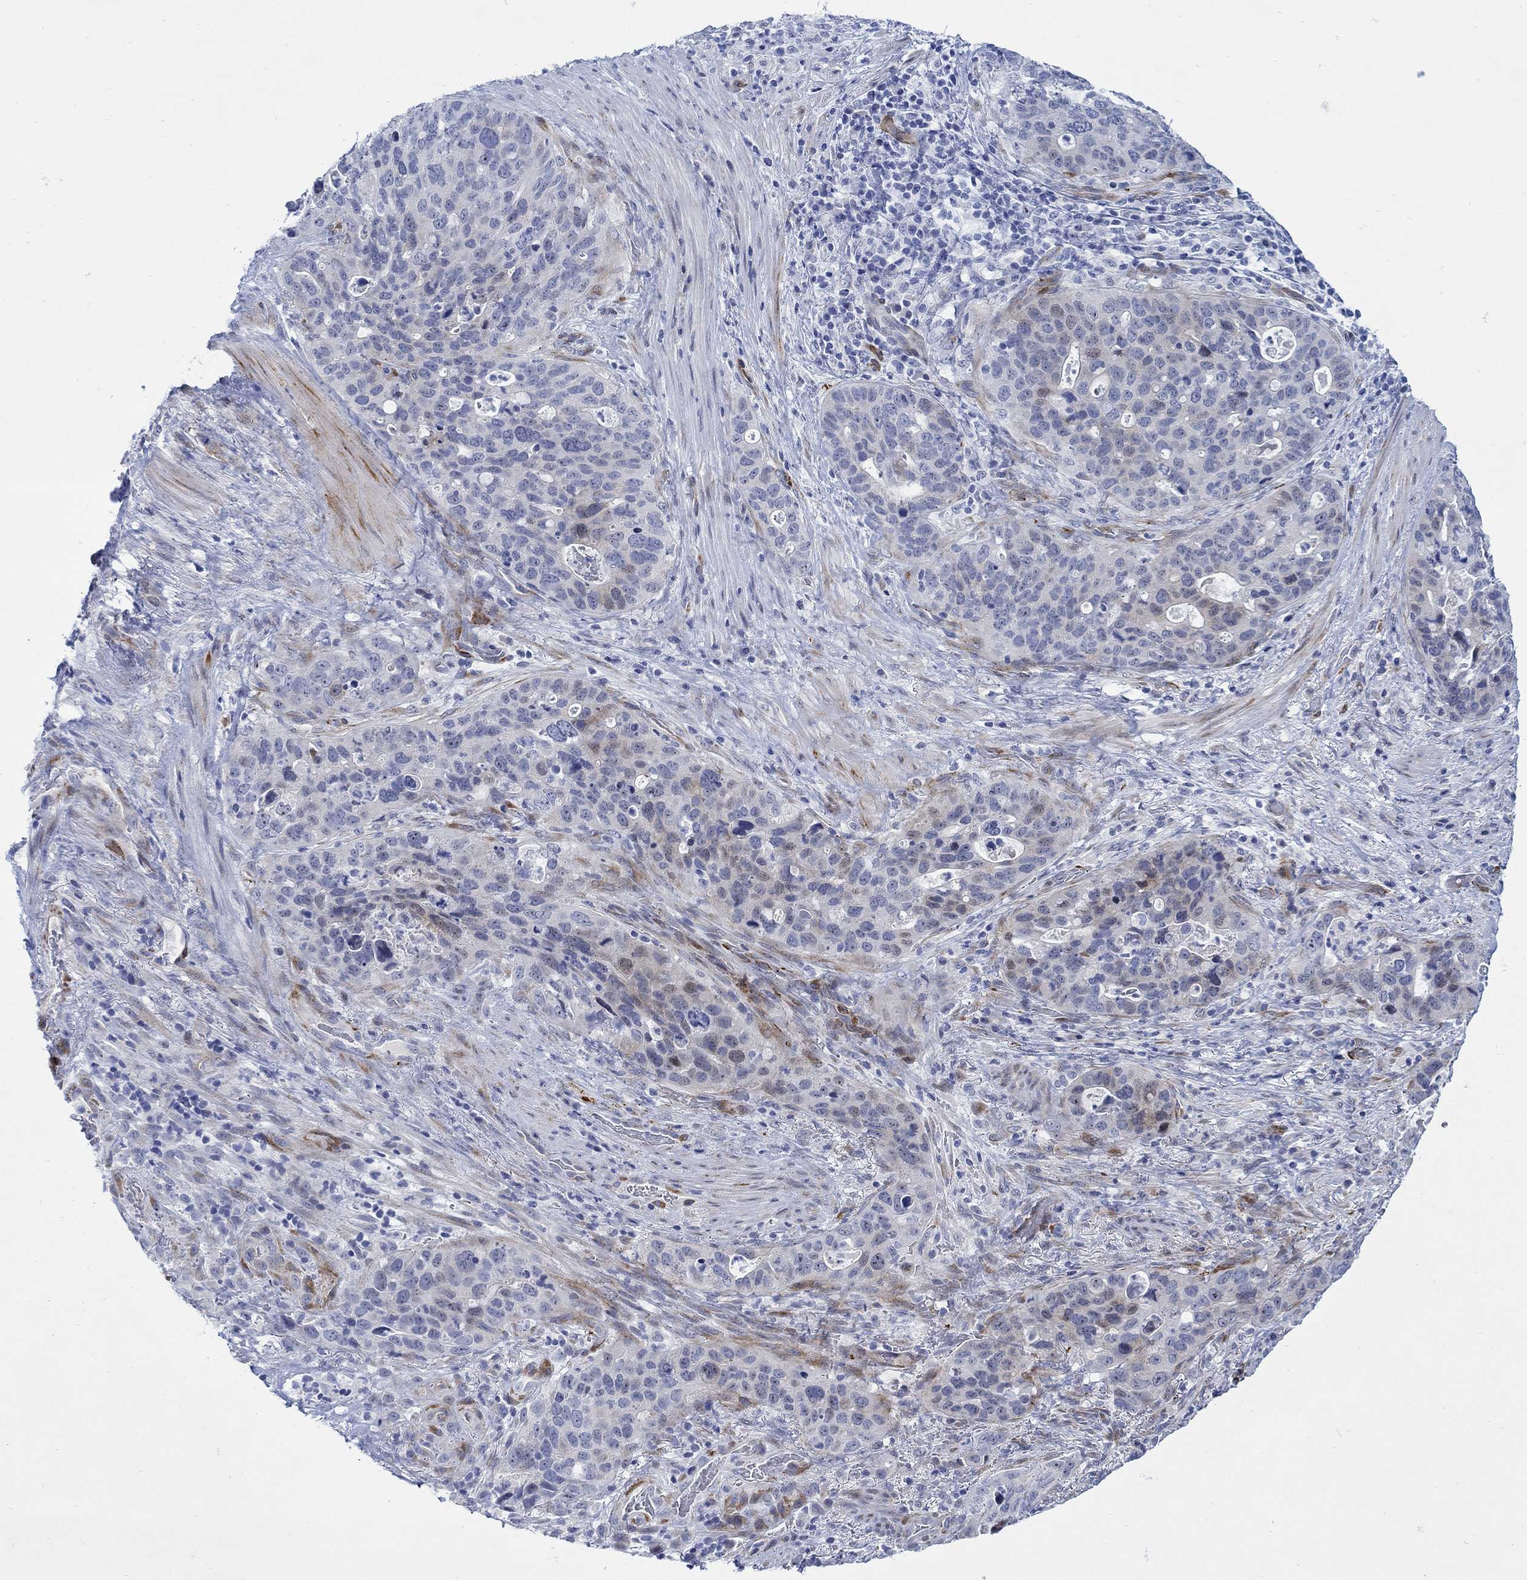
{"staining": {"intensity": "negative", "quantity": "none", "location": "none"}, "tissue": "stomach cancer", "cell_type": "Tumor cells", "image_type": "cancer", "snomed": [{"axis": "morphology", "description": "Adenocarcinoma, NOS"}, {"axis": "topography", "description": "Stomach"}], "caption": "Immunohistochemistry photomicrograph of neoplastic tissue: human stomach cancer stained with DAB demonstrates no significant protein expression in tumor cells.", "gene": "KSR2", "patient": {"sex": "male", "age": 54}}